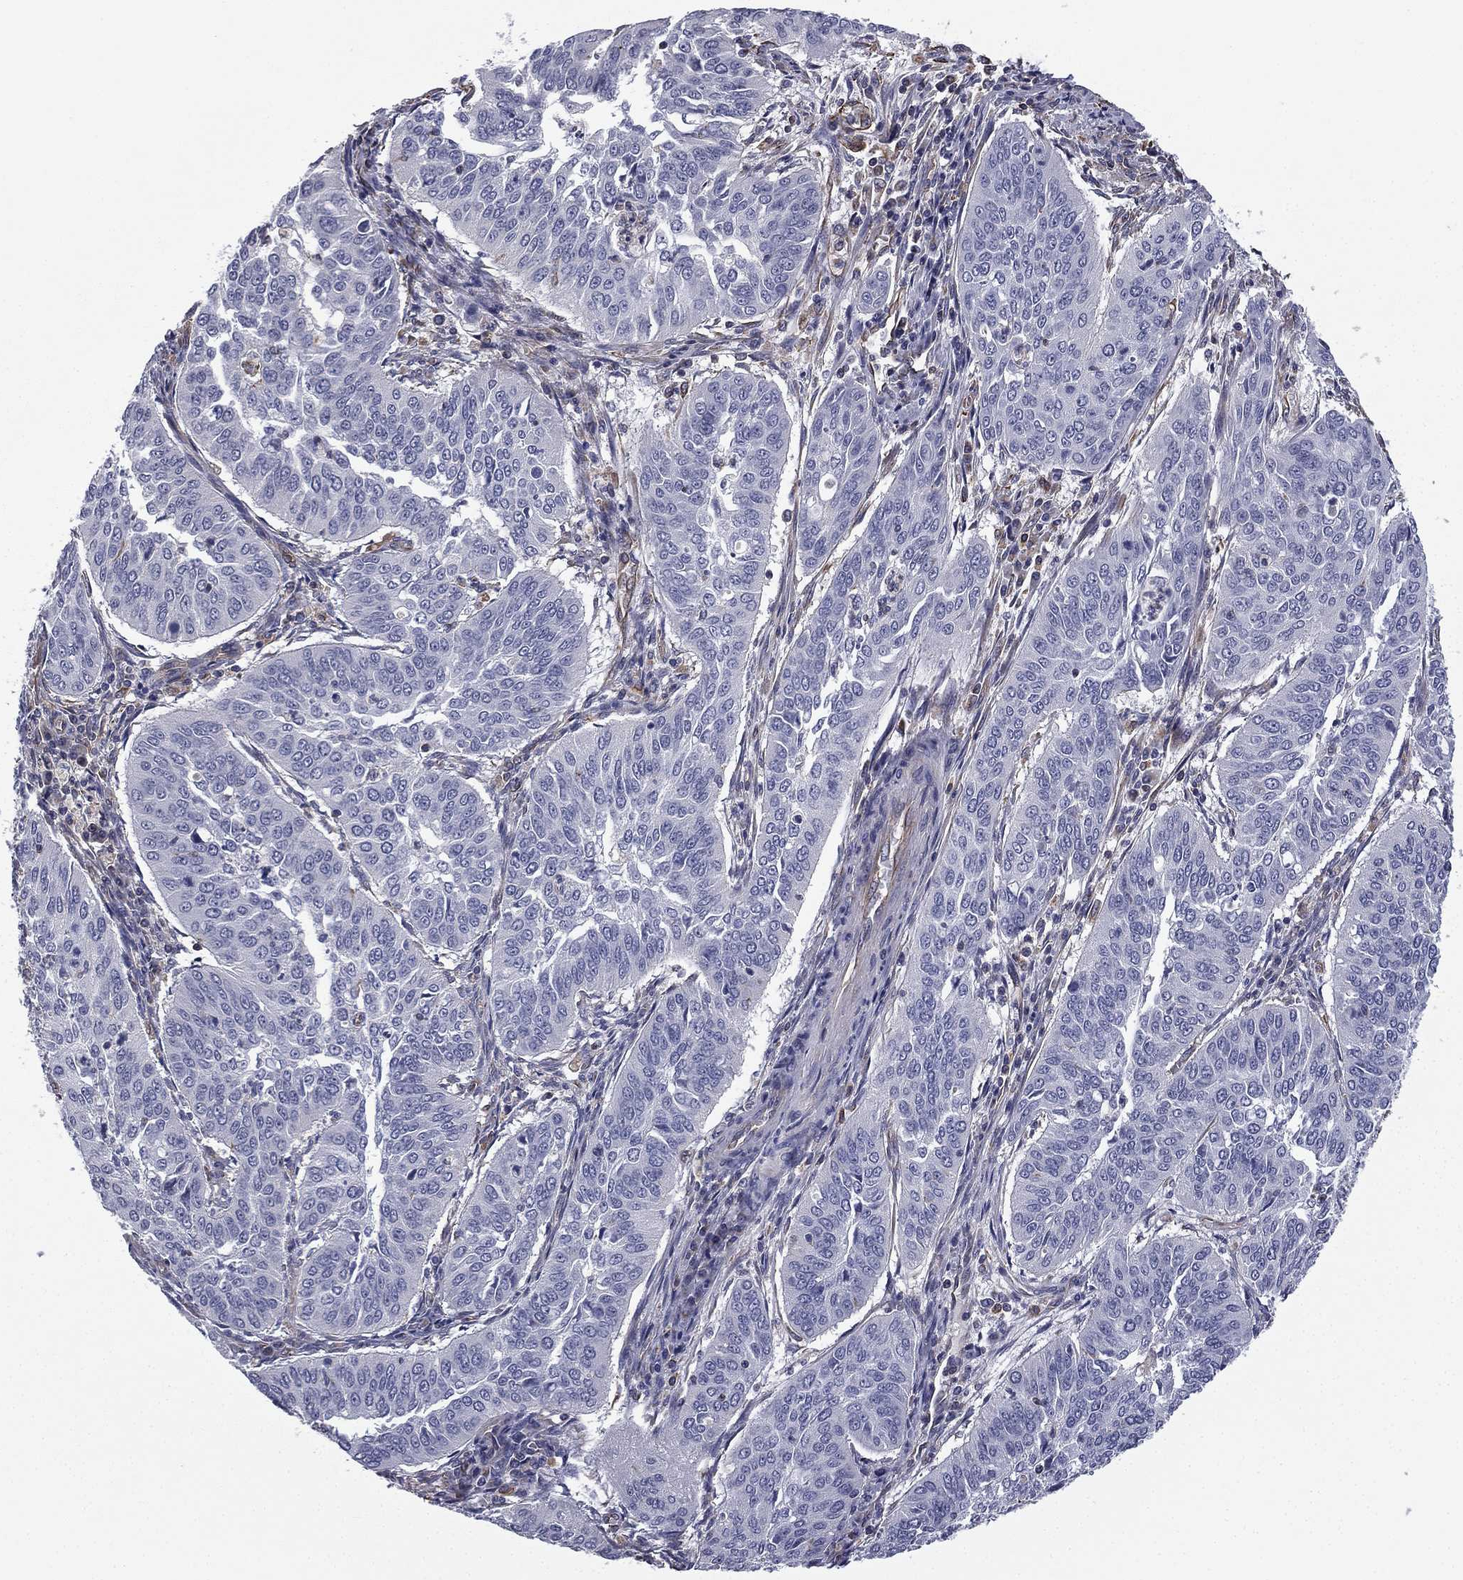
{"staining": {"intensity": "negative", "quantity": "none", "location": "none"}, "tissue": "cervical cancer", "cell_type": "Tumor cells", "image_type": "cancer", "snomed": [{"axis": "morphology", "description": "Normal tissue, NOS"}, {"axis": "morphology", "description": "Squamous cell carcinoma, NOS"}, {"axis": "topography", "description": "Cervix"}], "caption": "This is an immunohistochemistry (IHC) micrograph of cervical squamous cell carcinoma. There is no expression in tumor cells.", "gene": "SCUBE1", "patient": {"sex": "female", "age": 39}}